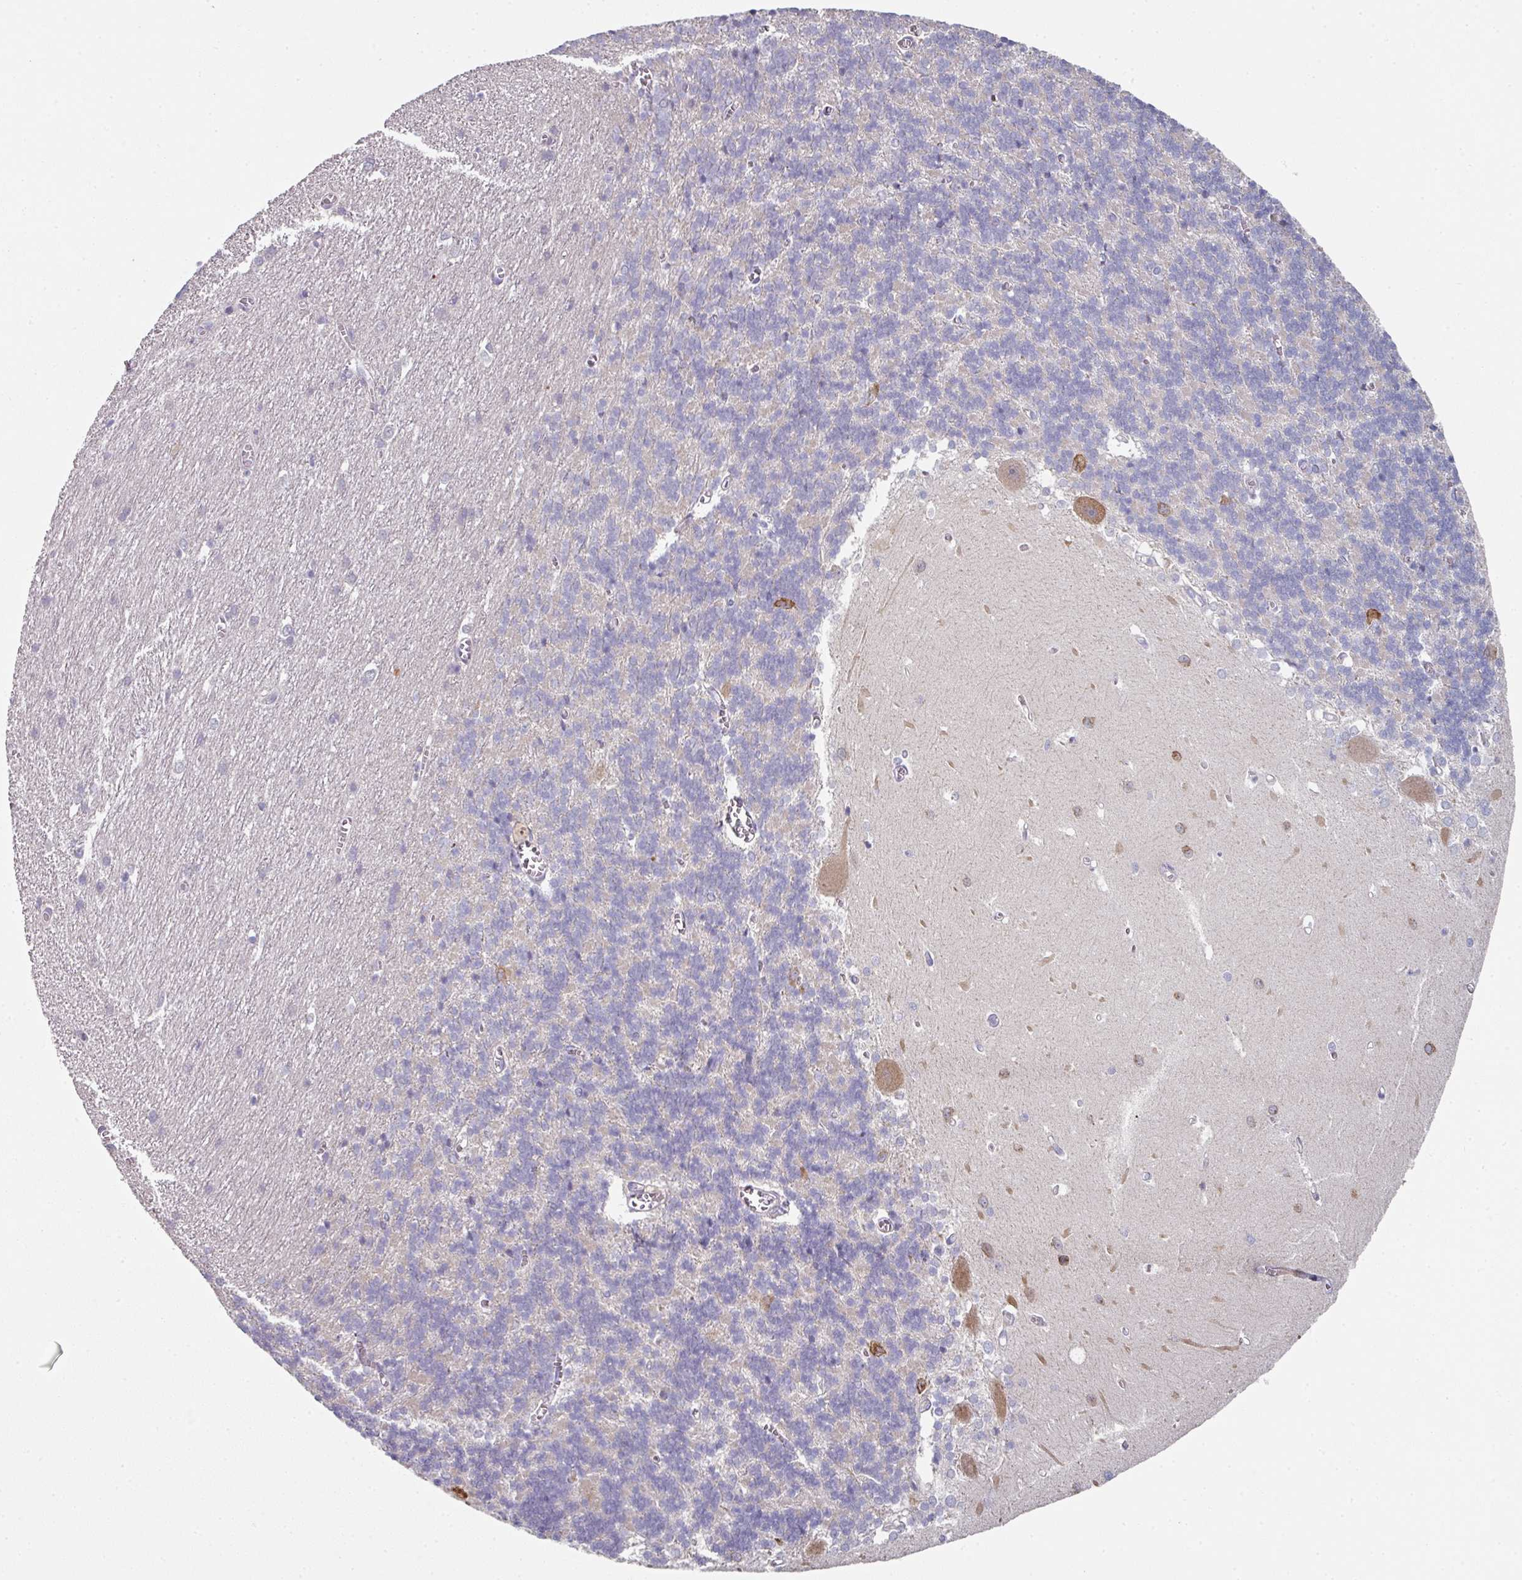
{"staining": {"intensity": "negative", "quantity": "none", "location": "none"}, "tissue": "cerebellum", "cell_type": "Cells in granular layer", "image_type": "normal", "snomed": [{"axis": "morphology", "description": "Normal tissue, NOS"}, {"axis": "topography", "description": "Cerebellum"}], "caption": "An image of cerebellum stained for a protein reveals no brown staining in cells in granular layer. Brightfield microscopy of immunohistochemistry stained with DAB (brown) and hematoxylin (blue), captured at high magnification.", "gene": "WSB2", "patient": {"sex": "male", "age": 37}}